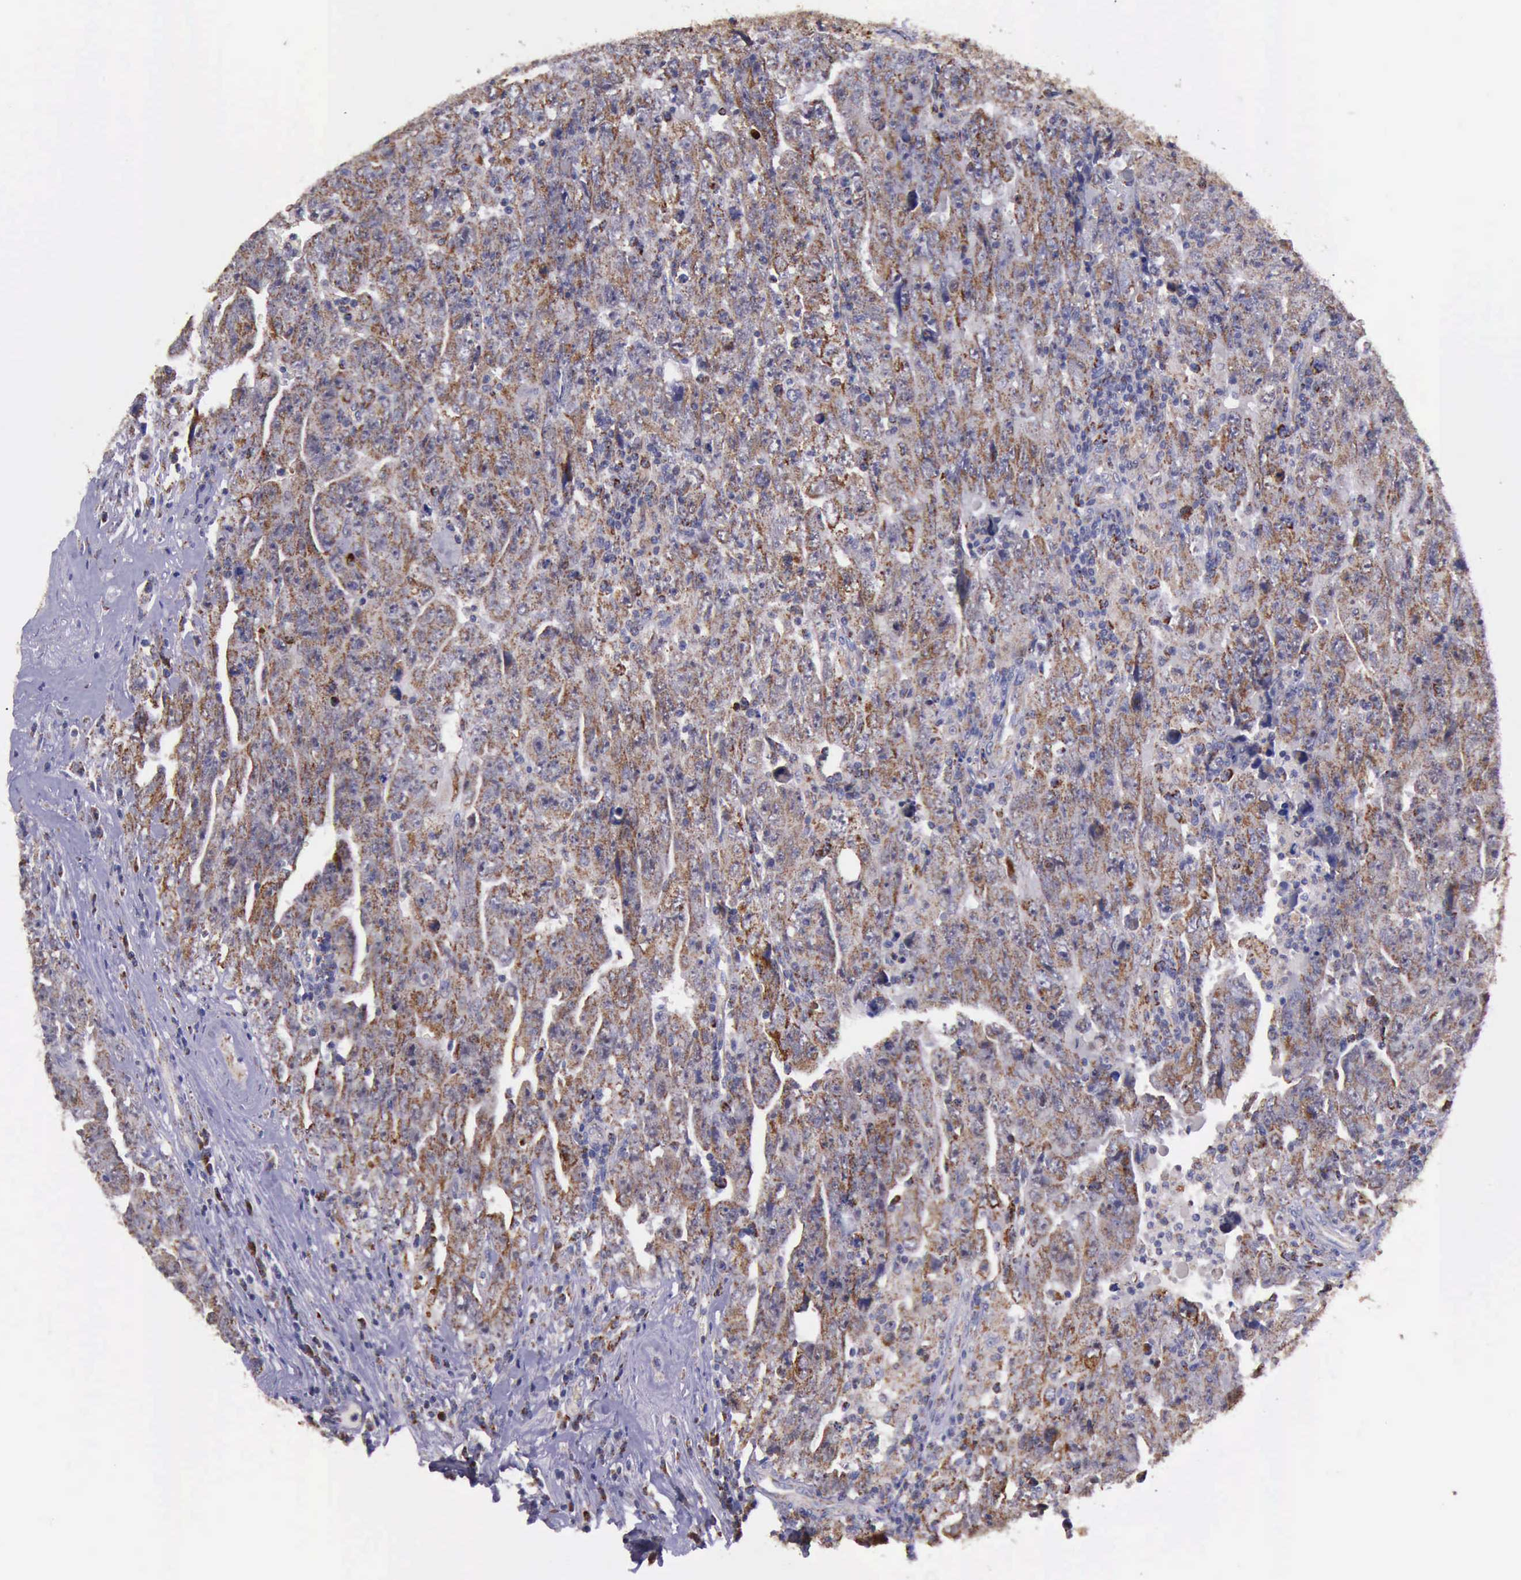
{"staining": {"intensity": "moderate", "quantity": ">75%", "location": "cytoplasmic/membranous"}, "tissue": "testis cancer", "cell_type": "Tumor cells", "image_type": "cancer", "snomed": [{"axis": "morphology", "description": "Carcinoma, Embryonal, NOS"}, {"axis": "topography", "description": "Testis"}], "caption": "Moderate cytoplasmic/membranous staining is present in about >75% of tumor cells in testis cancer (embryonal carcinoma). The staining is performed using DAB brown chromogen to label protein expression. The nuclei are counter-stained blue using hematoxylin.", "gene": "TXN2", "patient": {"sex": "male", "age": 28}}